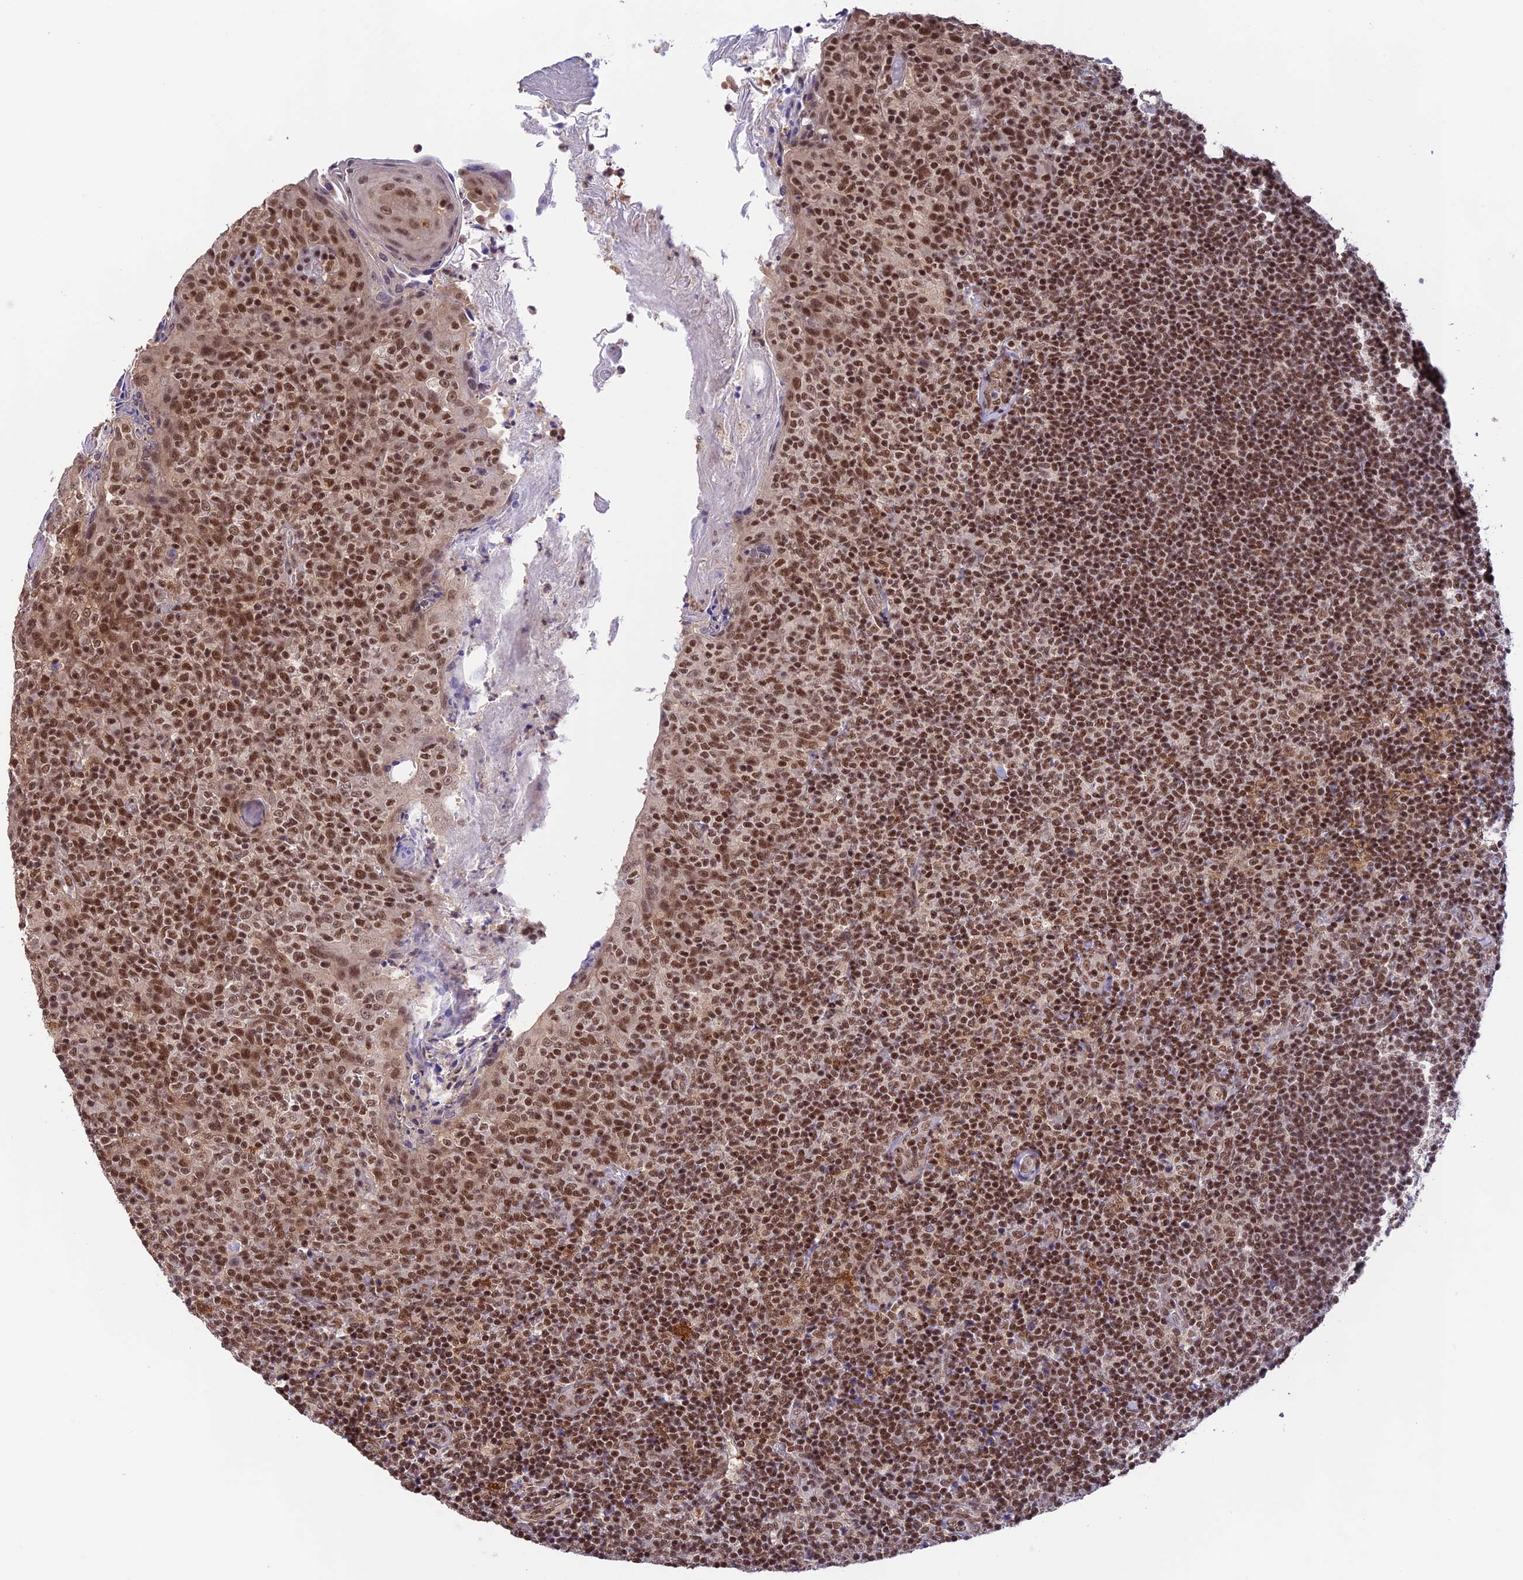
{"staining": {"intensity": "moderate", "quantity": ">75%", "location": "nuclear"}, "tissue": "tonsil", "cell_type": "Germinal center cells", "image_type": "normal", "snomed": [{"axis": "morphology", "description": "Normal tissue, NOS"}, {"axis": "topography", "description": "Tonsil"}], "caption": "The histopathology image exhibits staining of normal tonsil, revealing moderate nuclear protein positivity (brown color) within germinal center cells. (Stains: DAB (3,3'-diaminobenzidine) in brown, nuclei in blue, Microscopy: brightfield microscopy at high magnification).", "gene": "THAP11", "patient": {"sex": "female", "age": 10}}